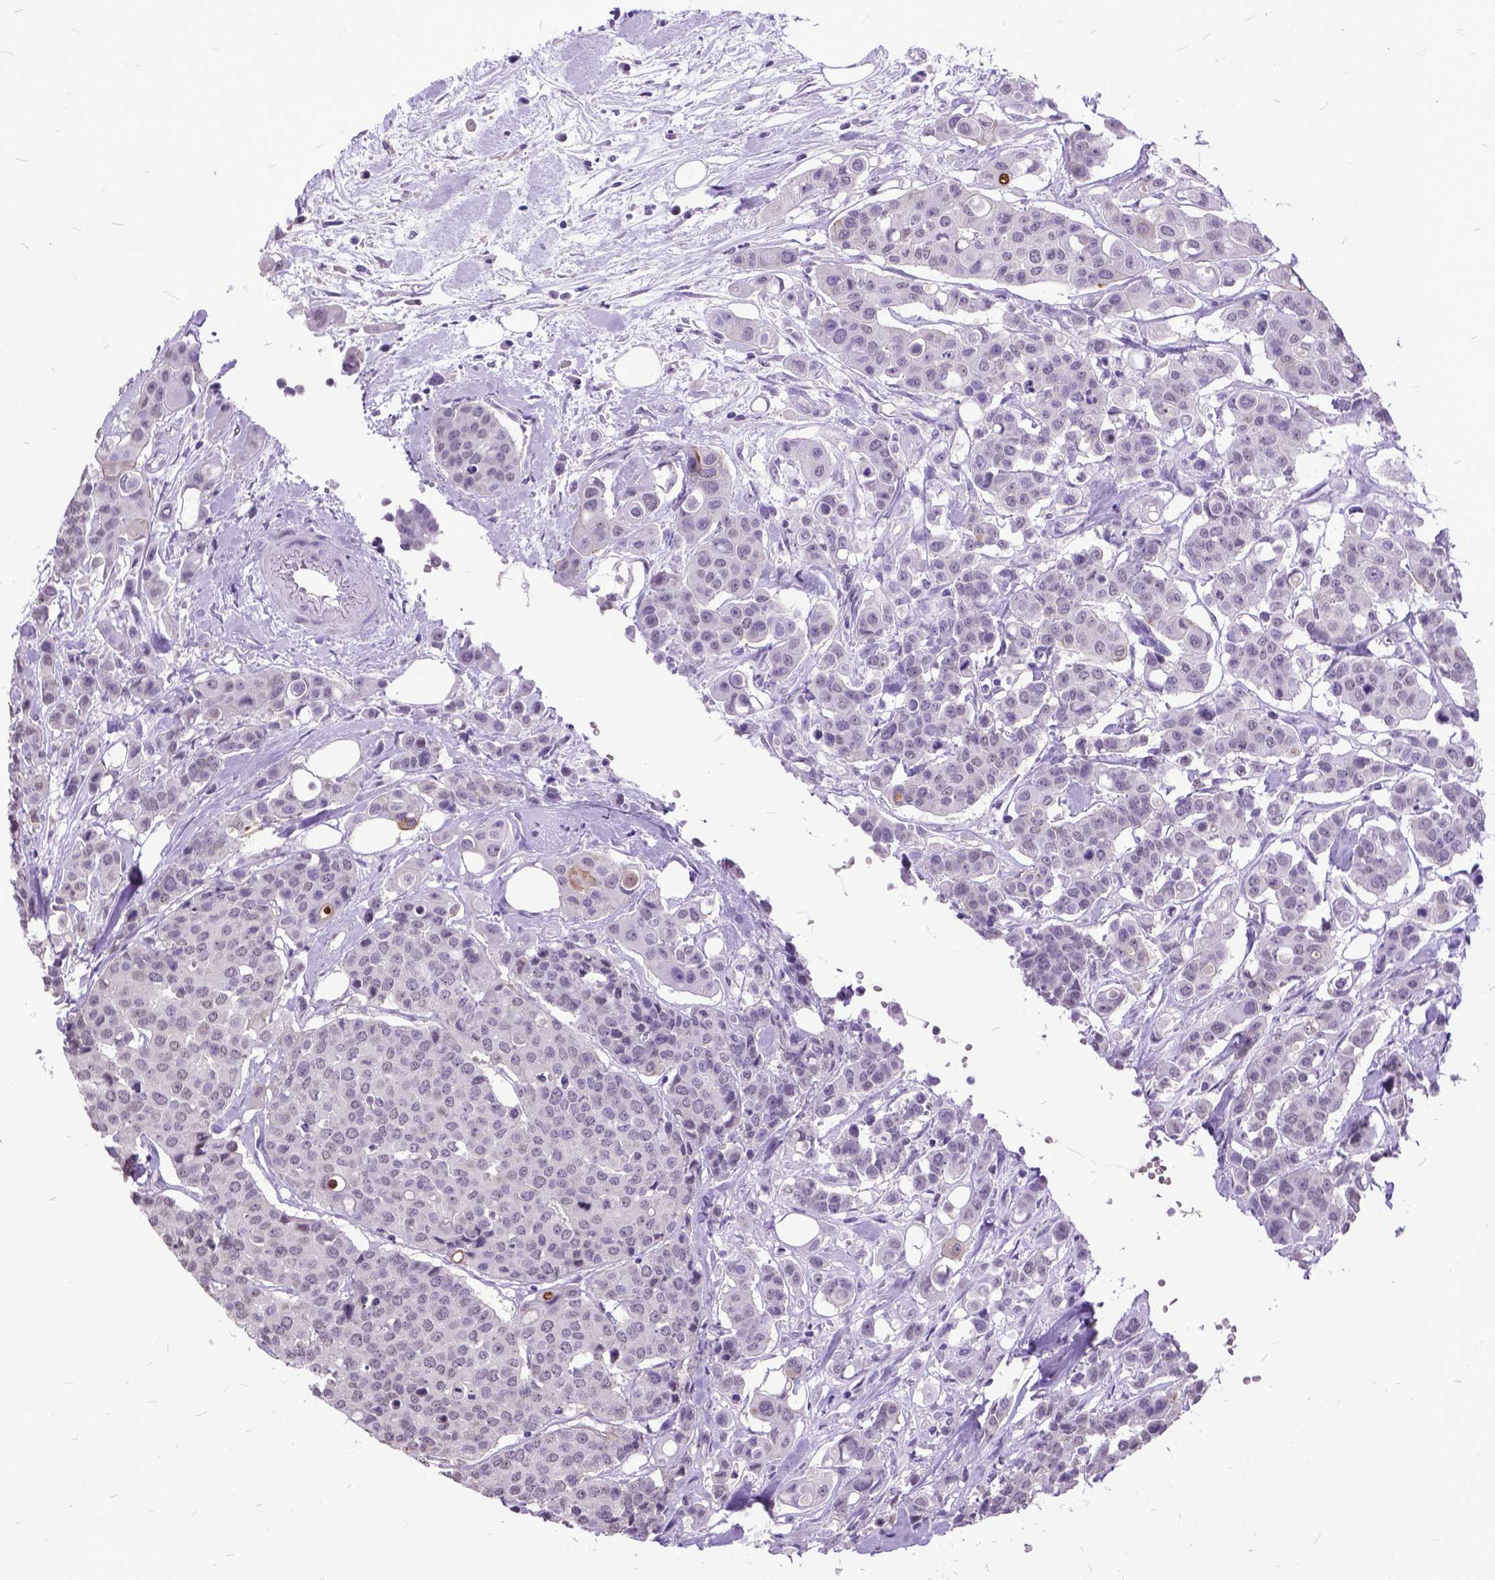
{"staining": {"intensity": "negative", "quantity": "none", "location": "none"}, "tissue": "carcinoid", "cell_type": "Tumor cells", "image_type": "cancer", "snomed": [{"axis": "morphology", "description": "Carcinoid, malignant, NOS"}, {"axis": "topography", "description": "Colon"}], "caption": "This is an immunohistochemistry histopathology image of human carcinoid. There is no expression in tumor cells.", "gene": "MARCHF10", "patient": {"sex": "male", "age": 81}}